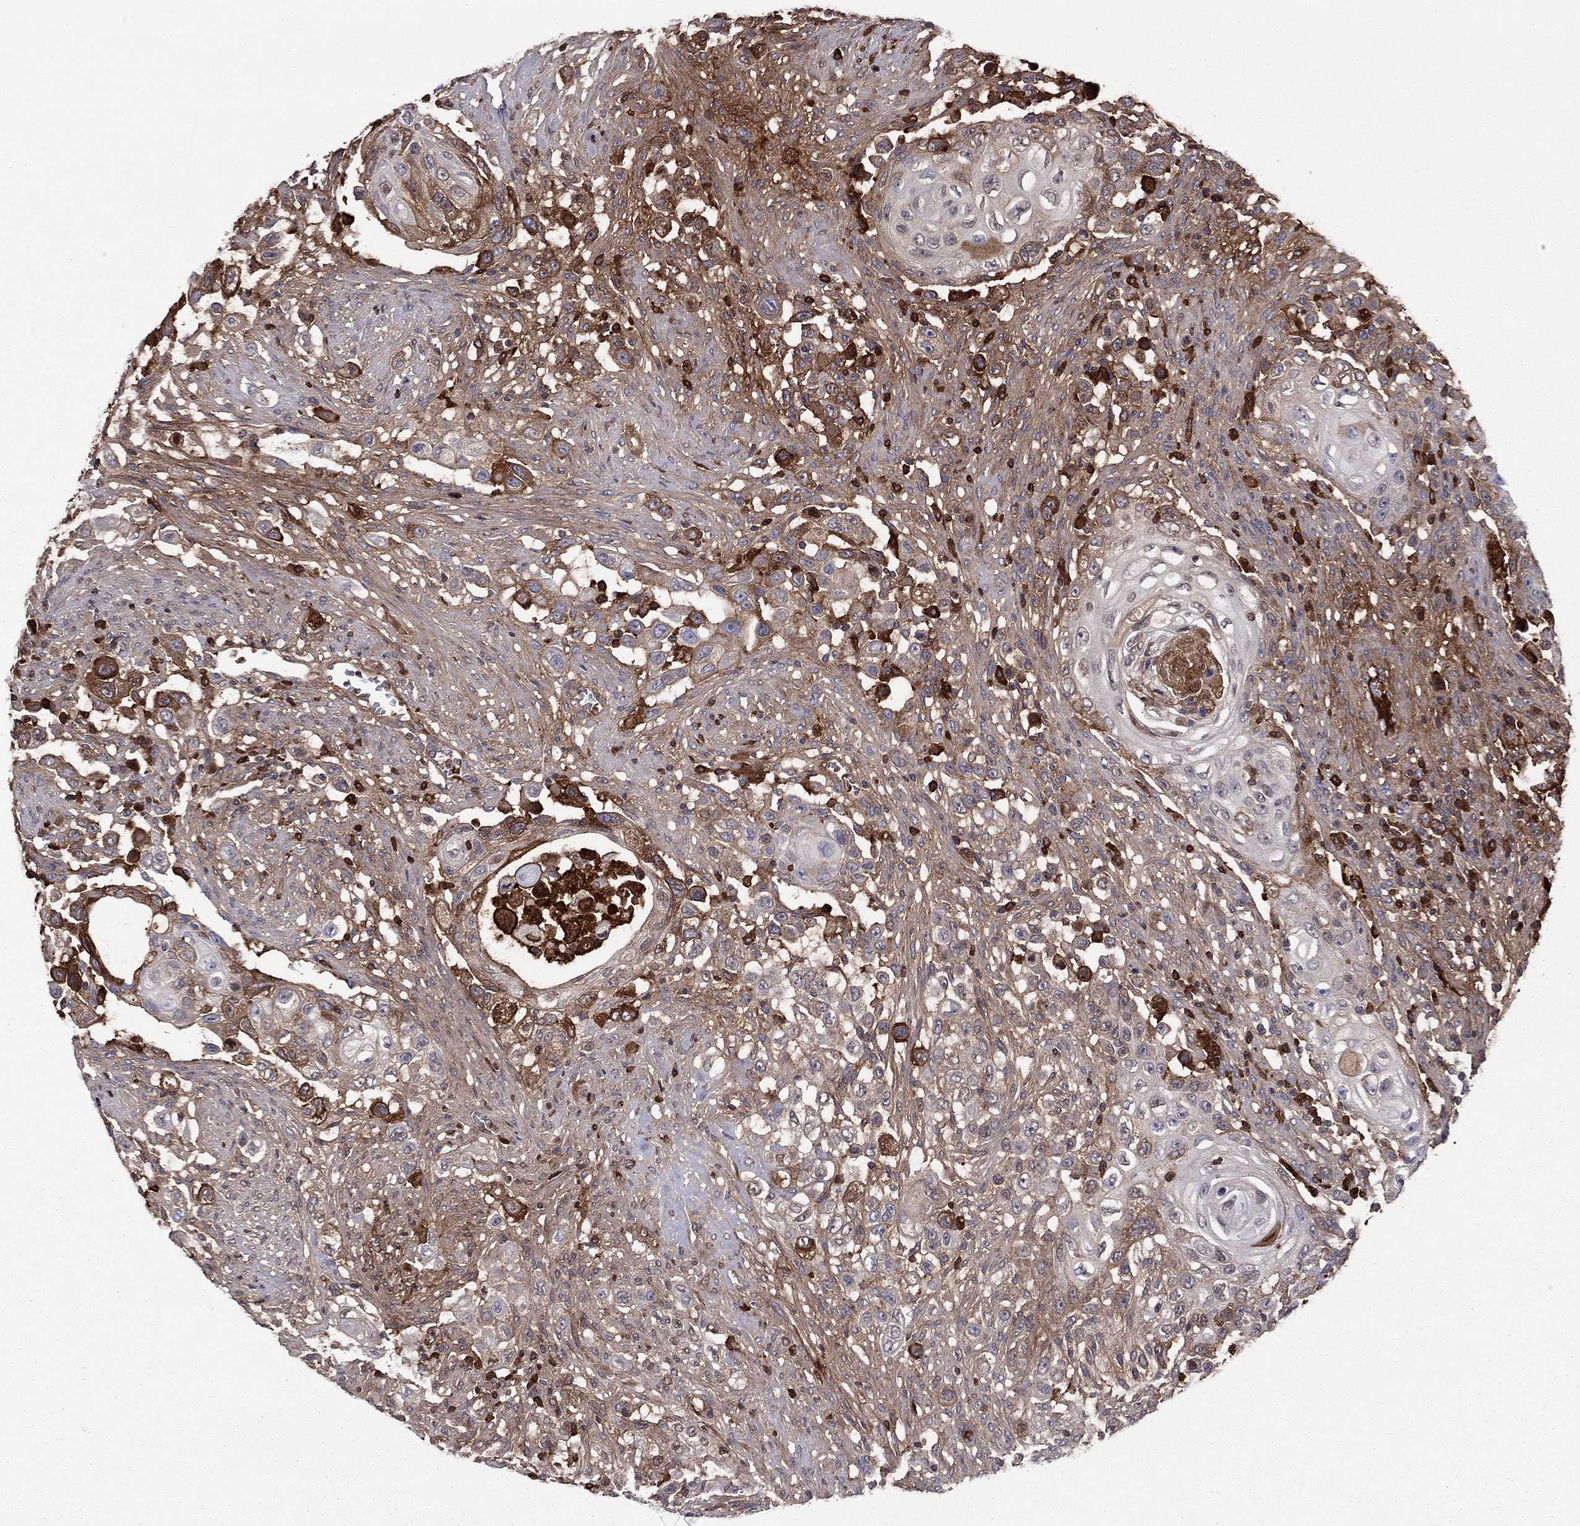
{"staining": {"intensity": "moderate", "quantity": "<25%", "location": "cytoplasmic/membranous"}, "tissue": "urothelial cancer", "cell_type": "Tumor cells", "image_type": "cancer", "snomed": [{"axis": "morphology", "description": "Urothelial carcinoma, High grade"}, {"axis": "topography", "description": "Urinary bladder"}], "caption": "Urothelial cancer stained for a protein (brown) demonstrates moderate cytoplasmic/membranous positive staining in approximately <25% of tumor cells.", "gene": "HPX", "patient": {"sex": "female", "age": 56}}